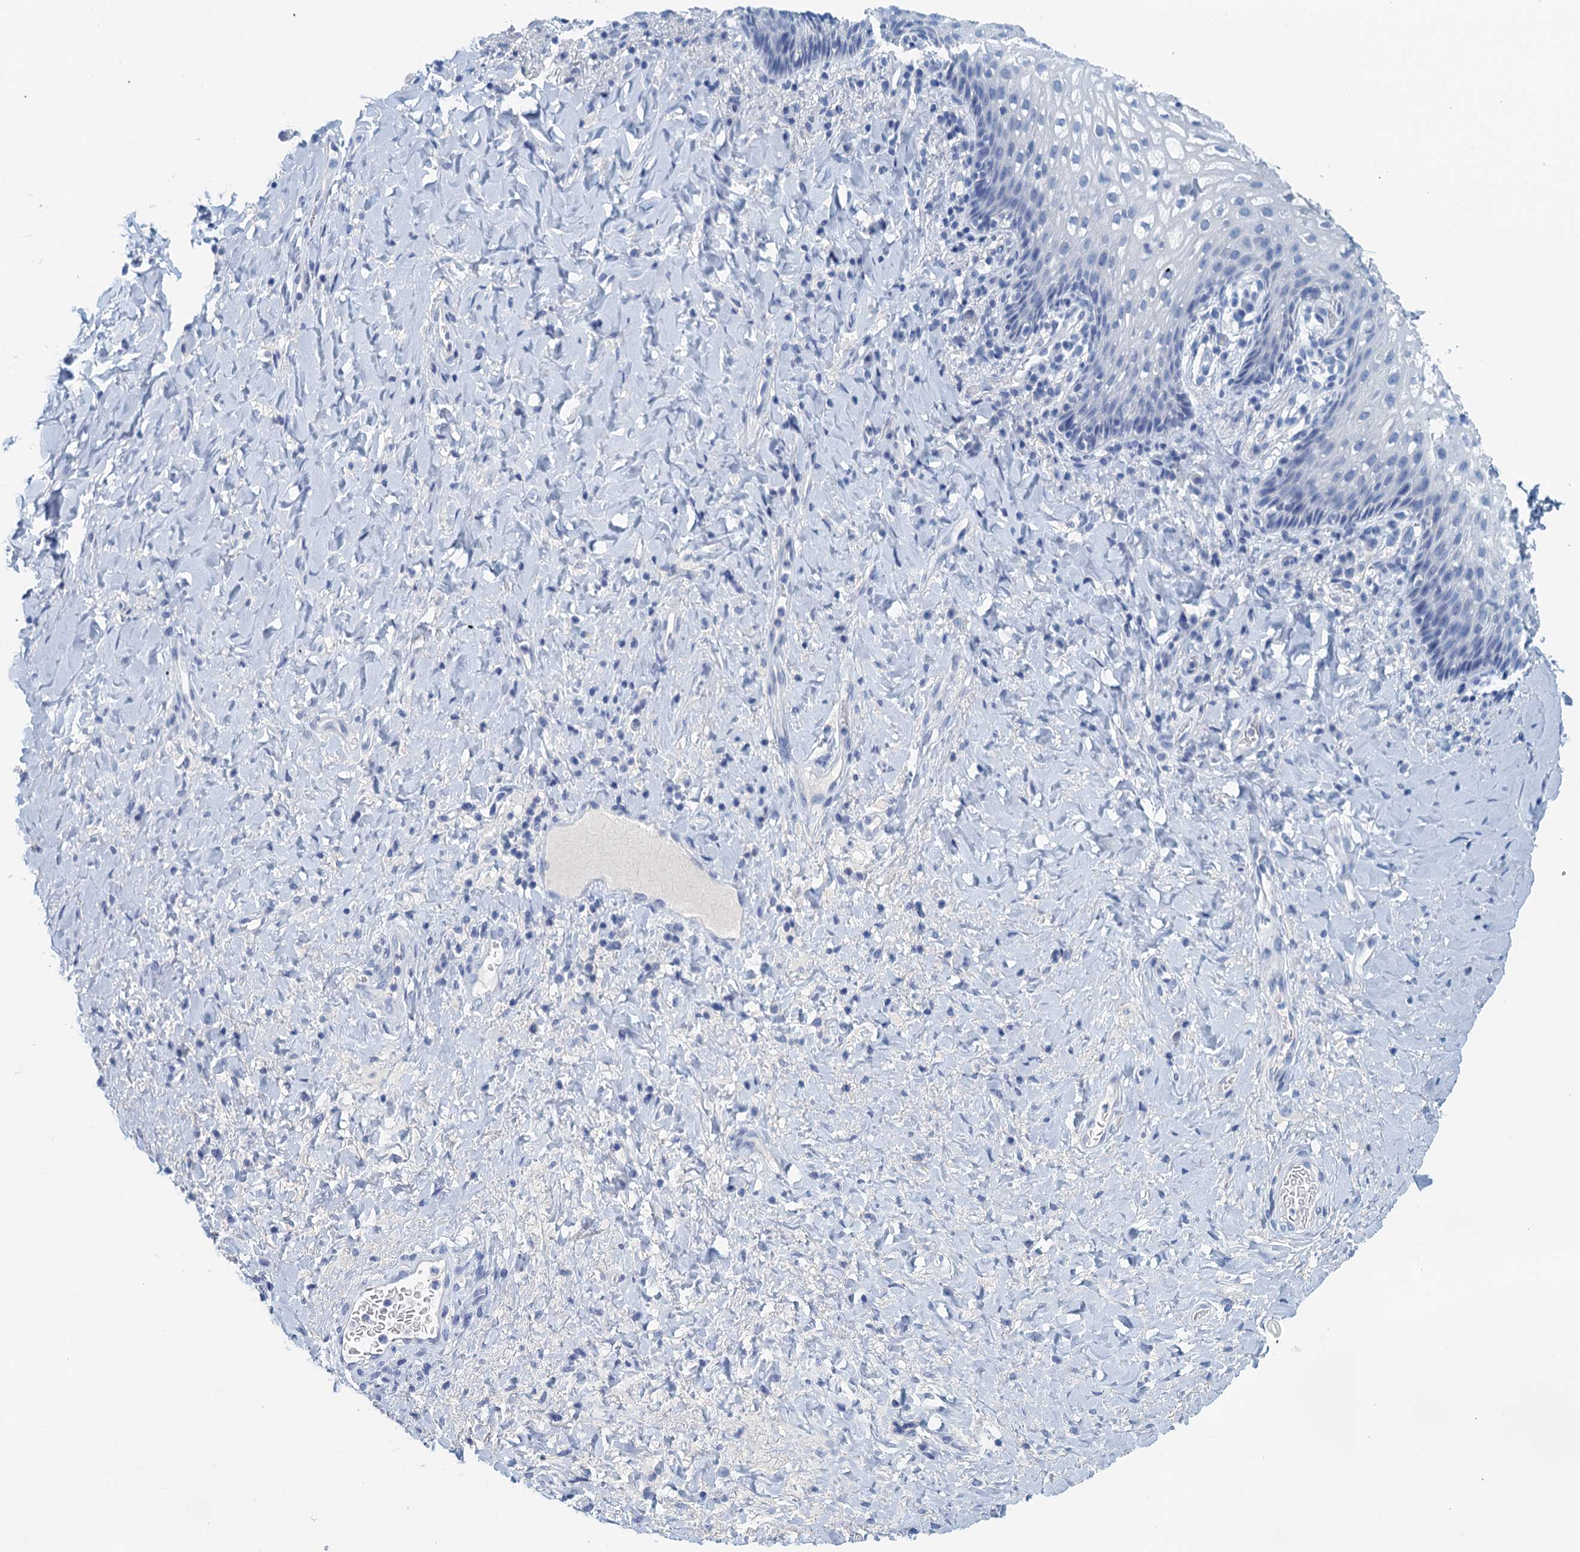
{"staining": {"intensity": "negative", "quantity": "none", "location": "none"}, "tissue": "vagina", "cell_type": "Squamous epithelial cells", "image_type": "normal", "snomed": [{"axis": "morphology", "description": "Normal tissue, NOS"}, {"axis": "topography", "description": "Vagina"}], "caption": "The photomicrograph displays no staining of squamous epithelial cells in unremarkable vagina.", "gene": "CYP51A1", "patient": {"sex": "female", "age": 60}}